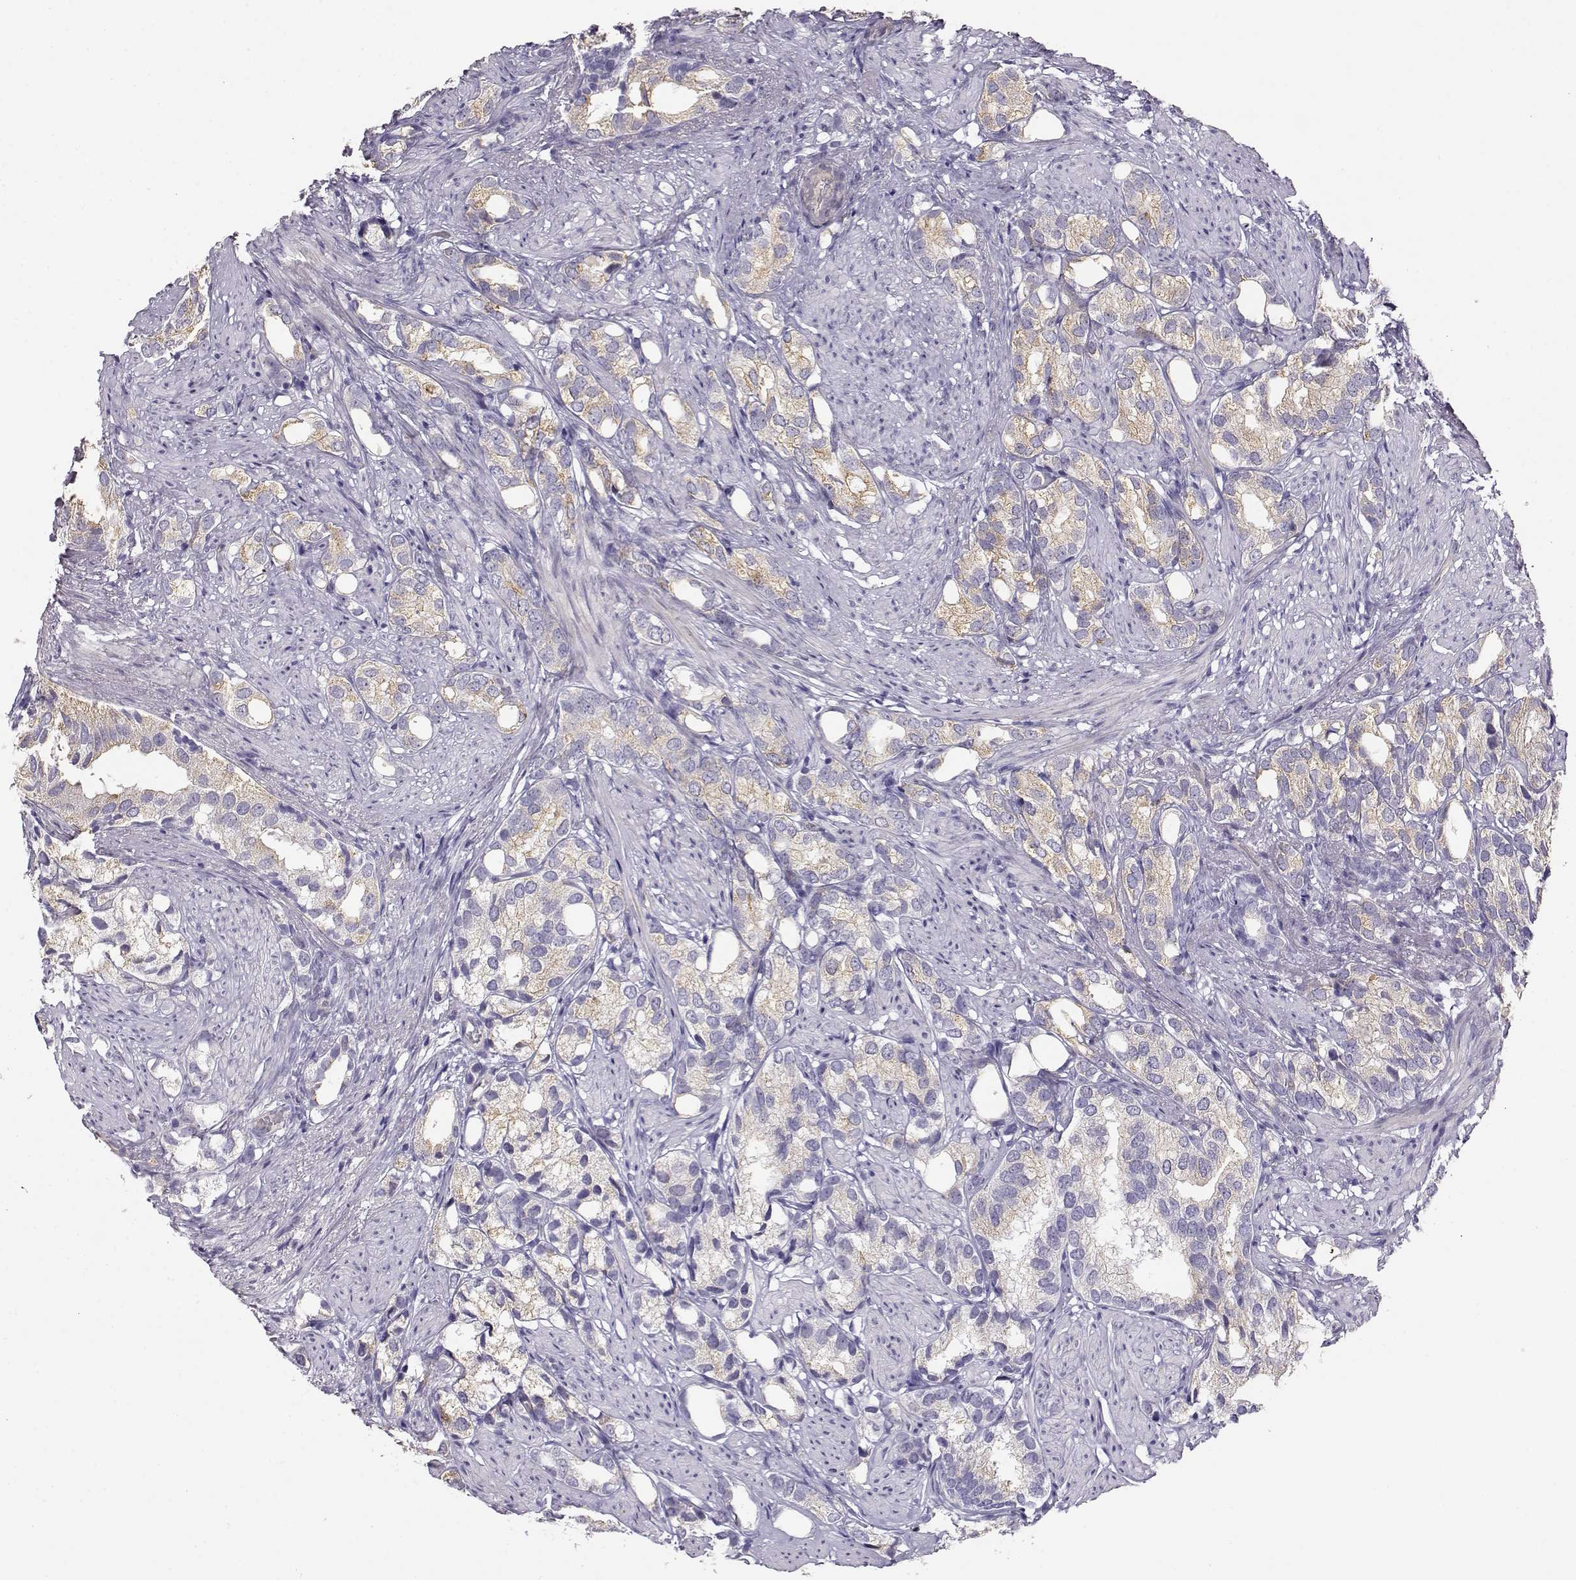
{"staining": {"intensity": "weak", "quantity": "<25%", "location": "cytoplasmic/membranous"}, "tissue": "prostate cancer", "cell_type": "Tumor cells", "image_type": "cancer", "snomed": [{"axis": "morphology", "description": "Adenocarcinoma, High grade"}, {"axis": "topography", "description": "Prostate"}], "caption": "Immunohistochemistry (IHC) of prostate high-grade adenocarcinoma reveals no expression in tumor cells.", "gene": "ENDOU", "patient": {"sex": "male", "age": 82}}